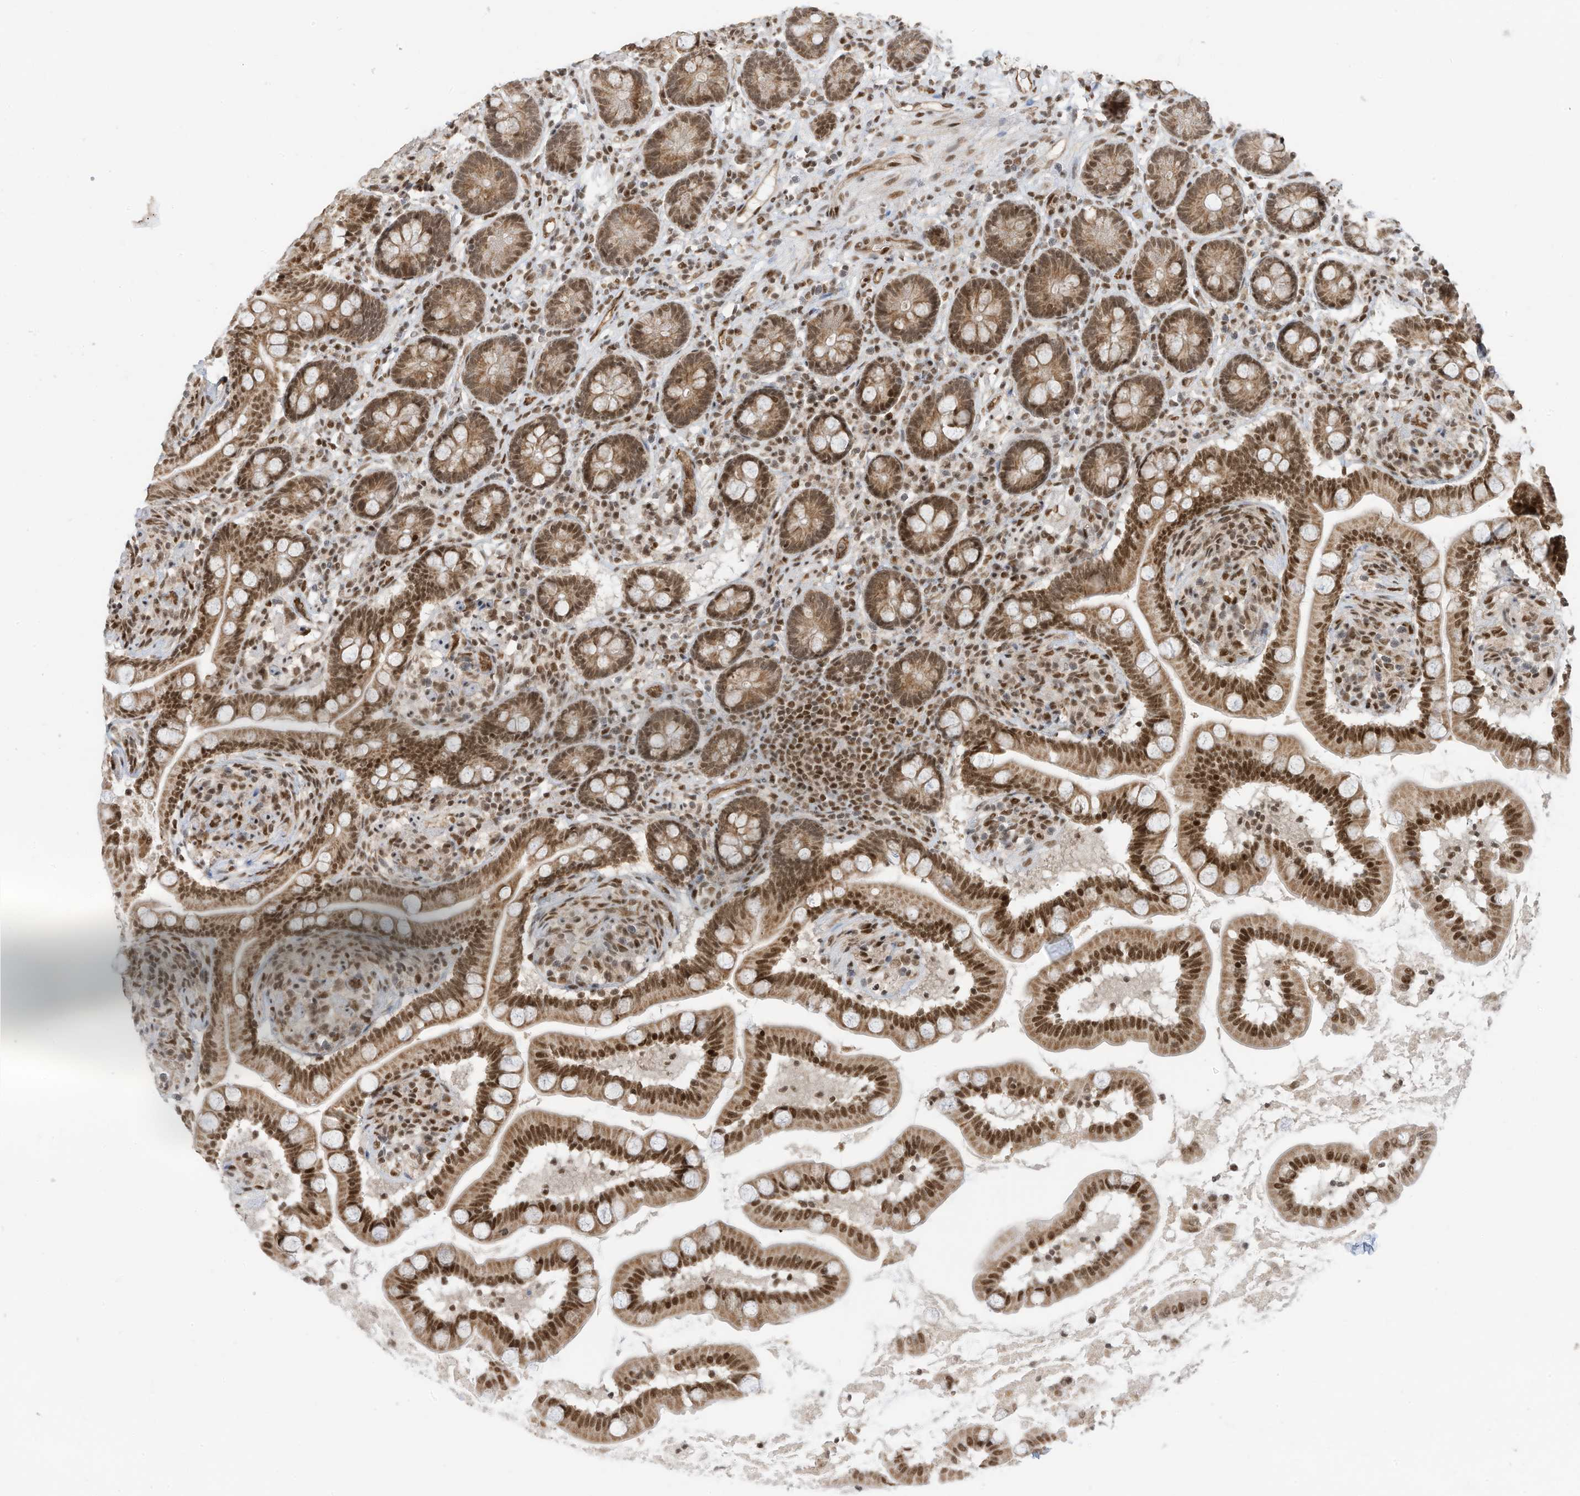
{"staining": {"intensity": "moderate", "quantity": ">75%", "location": "cytoplasmic/membranous,nuclear"}, "tissue": "small intestine", "cell_type": "Glandular cells", "image_type": "normal", "snomed": [{"axis": "morphology", "description": "Normal tissue, NOS"}, {"axis": "topography", "description": "Small intestine"}], "caption": "Immunohistochemistry histopathology image of normal small intestine: small intestine stained using immunohistochemistry (IHC) reveals medium levels of moderate protein expression localized specifically in the cytoplasmic/membranous,nuclear of glandular cells, appearing as a cytoplasmic/membranous,nuclear brown color.", "gene": "AURKAIP1", "patient": {"sex": "female", "age": 64}}